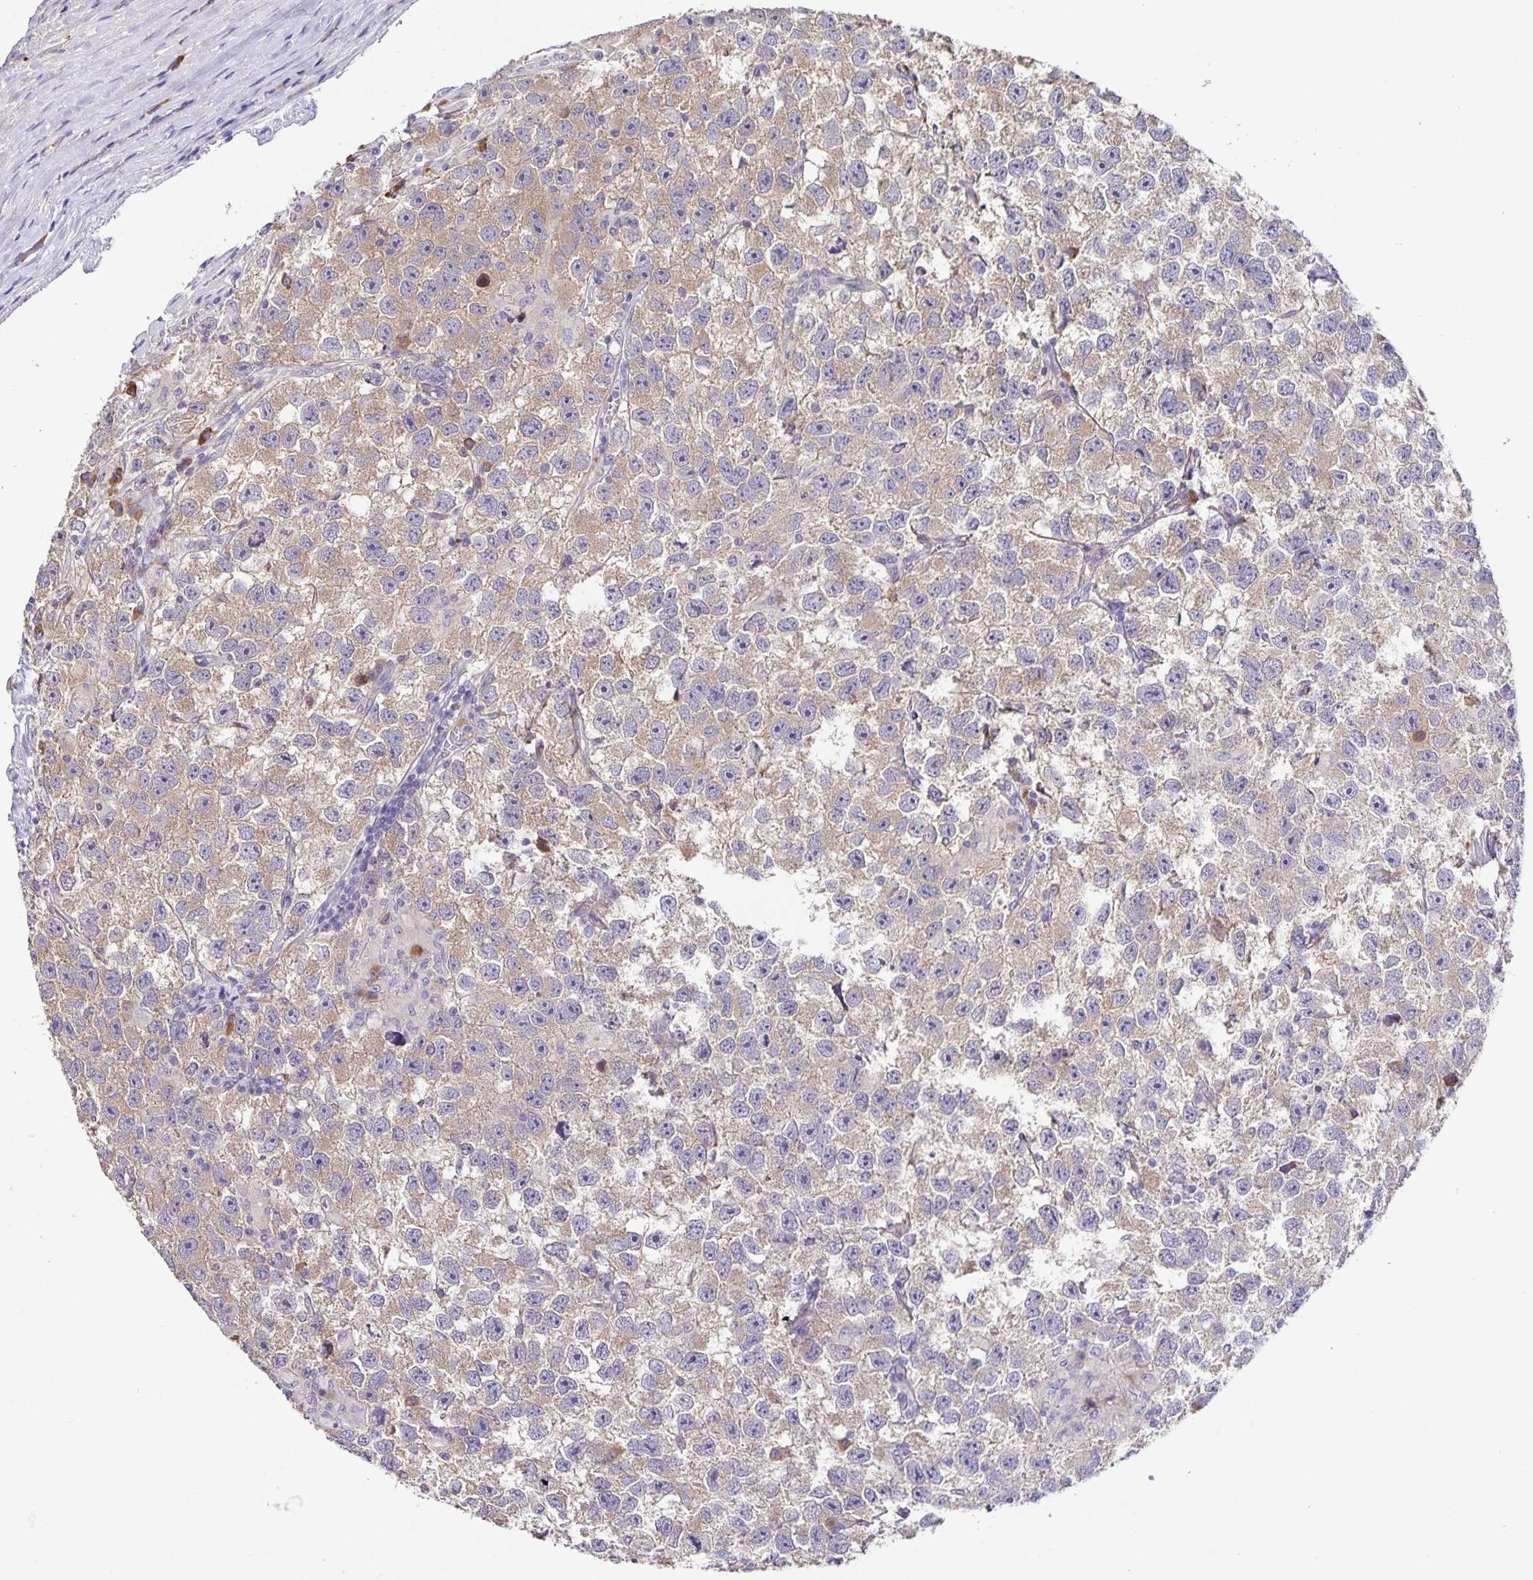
{"staining": {"intensity": "moderate", "quantity": ">75%", "location": "cytoplasmic/membranous"}, "tissue": "testis cancer", "cell_type": "Tumor cells", "image_type": "cancer", "snomed": [{"axis": "morphology", "description": "Seminoma, NOS"}, {"axis": "topography", "description": "Testis"}], "caption": "An immunohistochemistry (IHC) histopathology image of tumor tissue is shown. Protein staining in brown shows moderate cytoplasmic/membranous positivity in testis seminoma within tumor cells. The protein of interest is shown in brown color, while the nuclei are stained blue.", "gene": "EML6", "patient": {"sex": "male", "age": 26}}